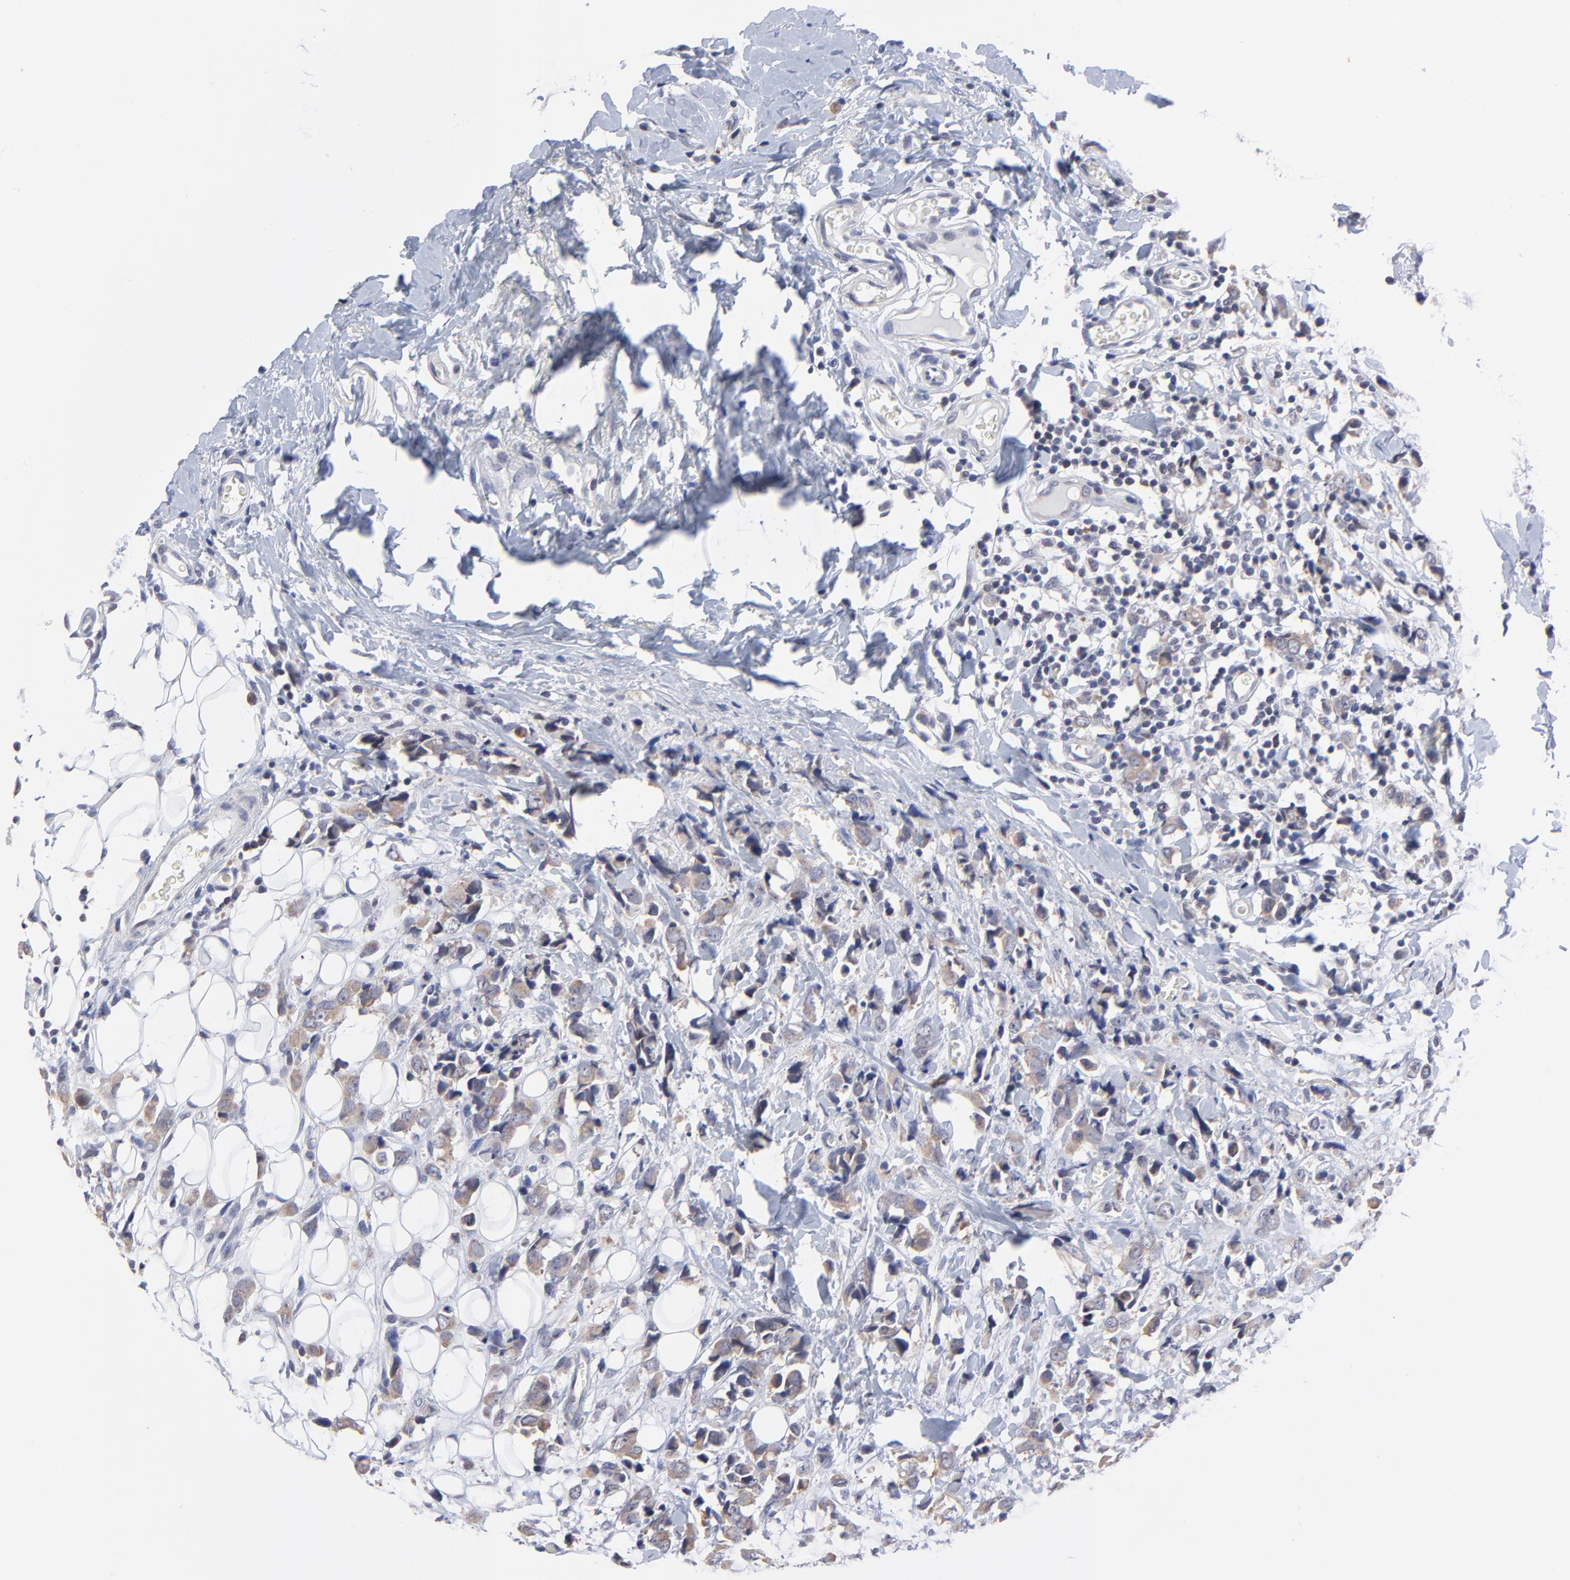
{"staining": {"intensity": "weak", "quantity": ">75%", "location": "cytoplasmic/membranous"}, "tissue": "breast cancer", "cell_type": "Tumor cells", "image_type": "cancer", "snomed": [{"axis": "morphology", "description": "Lobular carcinoma"}, {"axis": "topography", "description": "Breast"}], "caption": "Weak cytoplasmic/membranous protein expression is seen in about >75% of tumor cells in breast cancer.", "gene": "FBXO8", "patient": {"sex": "female", "age": 57}}